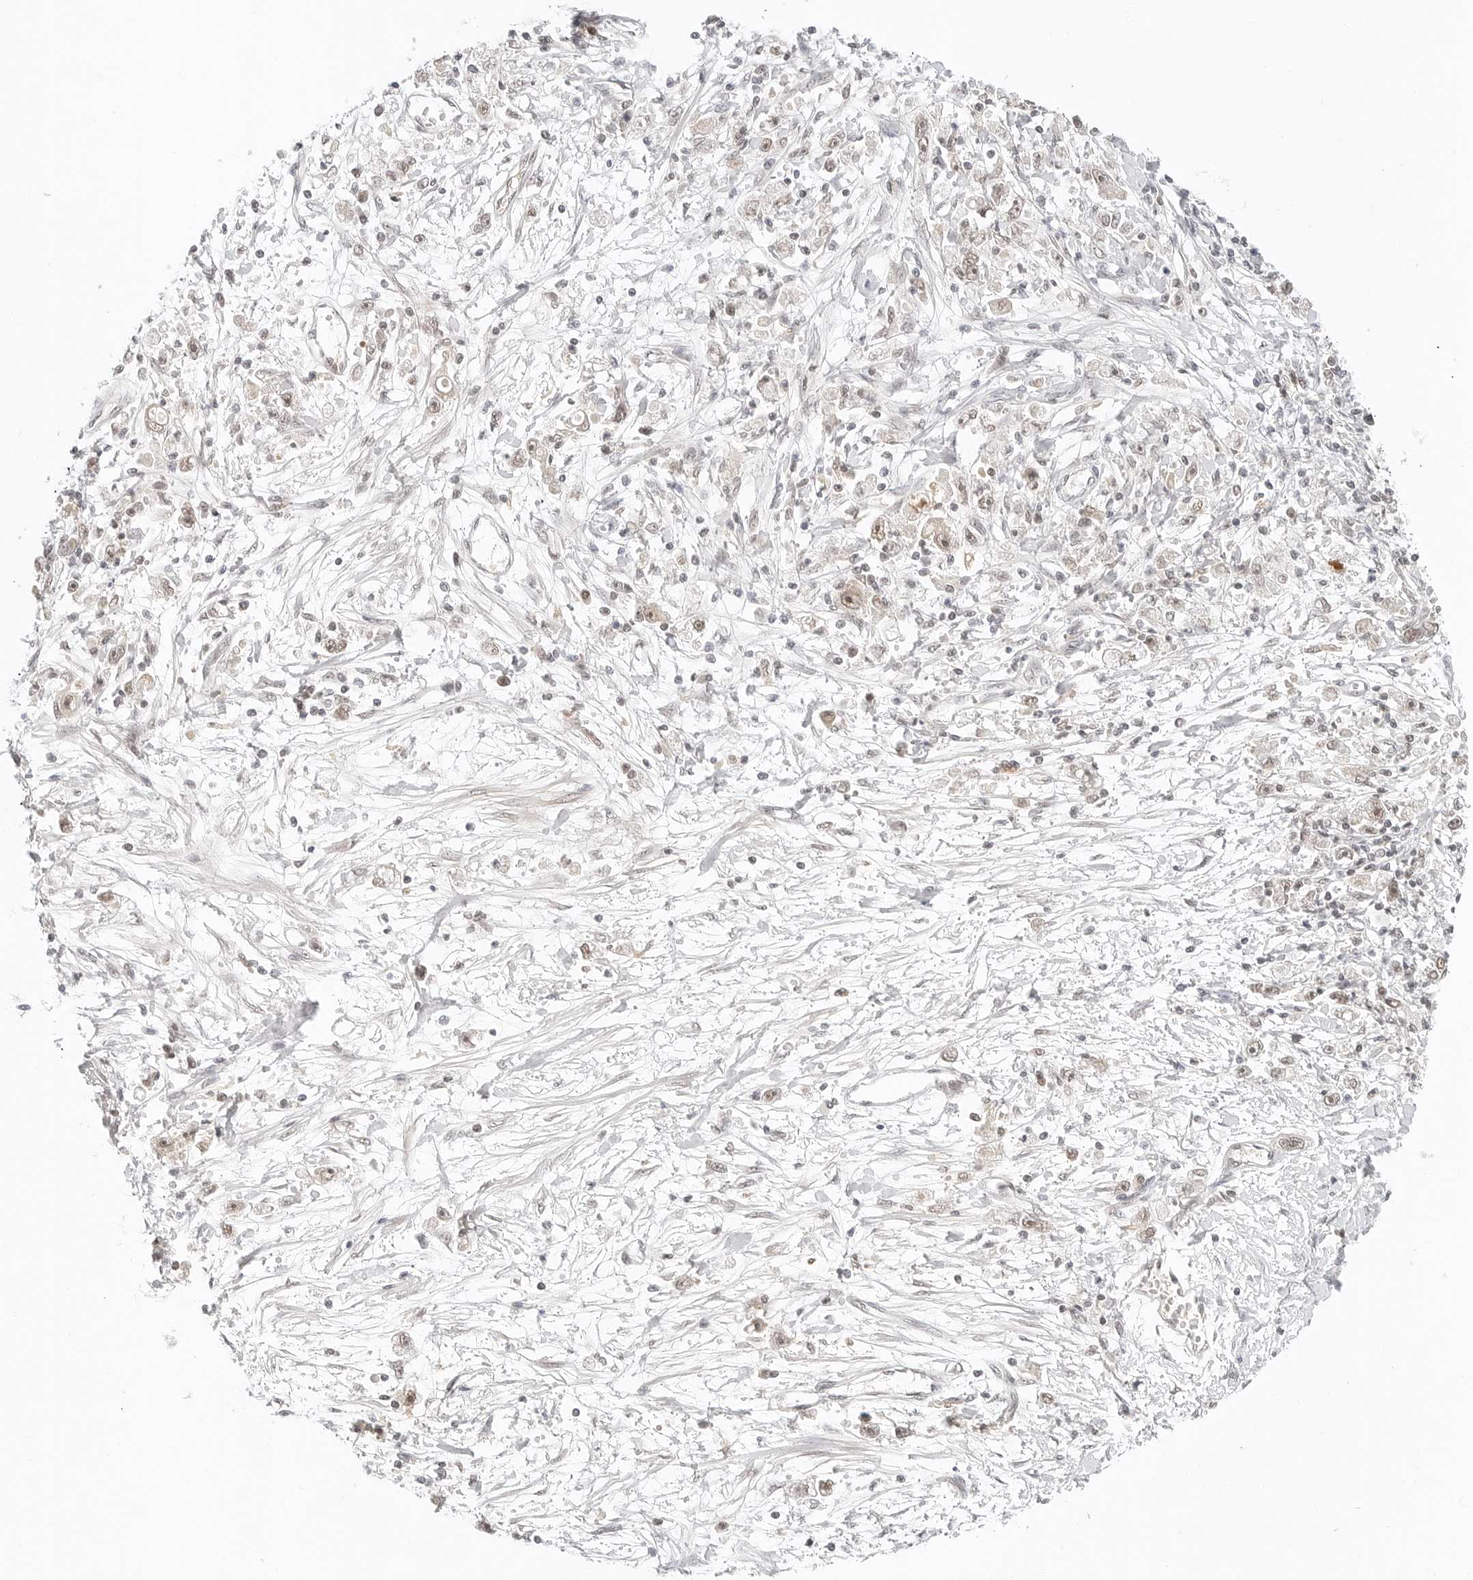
{"staining": {"intensity": "weak", "quantity": ">75%", "location": "nuclear"}, "tissue": "stomach cancer", "cell_type": "Tumor cells", "image_type": "cancer", "snomed": [{"axis": "morphology", "description": "Adenocarcinoma, NOS"}, {"axis": "topography", "description": "Stomach"}], "caption": "Tumor cells display low levels of weak nuclear staining in approximately >75% of cells in adenocarcinoma (stomach). The staining was performed using DAB to visualize the protein expression in brown, while the nuclei were stained in blue with hematoxylin (Magnification: 20x).", "gene": "NEO1", "patient": {"sex": "female", "age": 59}}